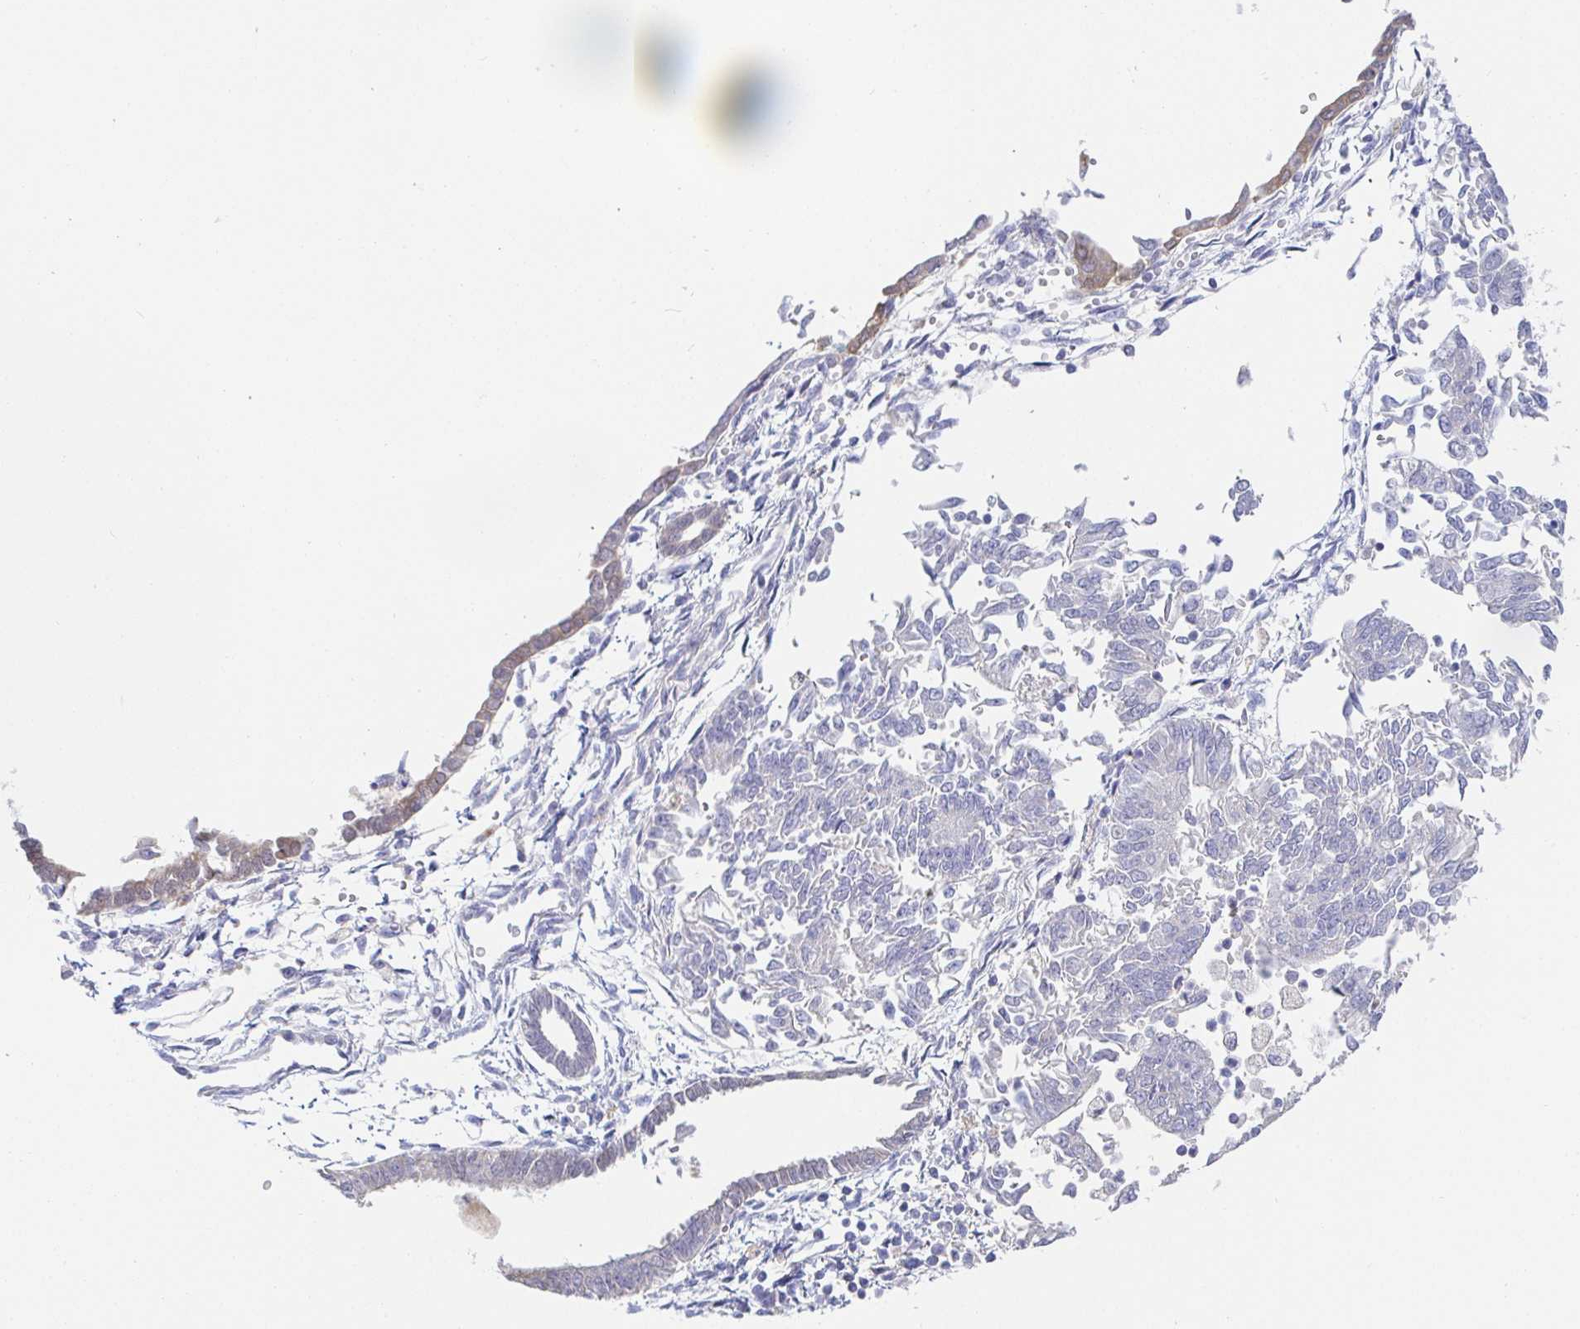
{"staining": {"intensity": "negative", "quantity": "none", "location": "none"}, "tissue": "endometrial cancer", "cell_type": "Tumor cells", "image_type": "cancer", "snomed": [{"axis": "morphology", "description": "Adenocarcinoma, NOS"}, {"axis": "topography", "description": "Endometrium"}], "caption": "DAB immunohistochemical staining of endometrial adenocarcinoma shows no significant staining in tumor cells.", "gene": "PDE6B", "patient": {"sex": "female", "age": 65}}